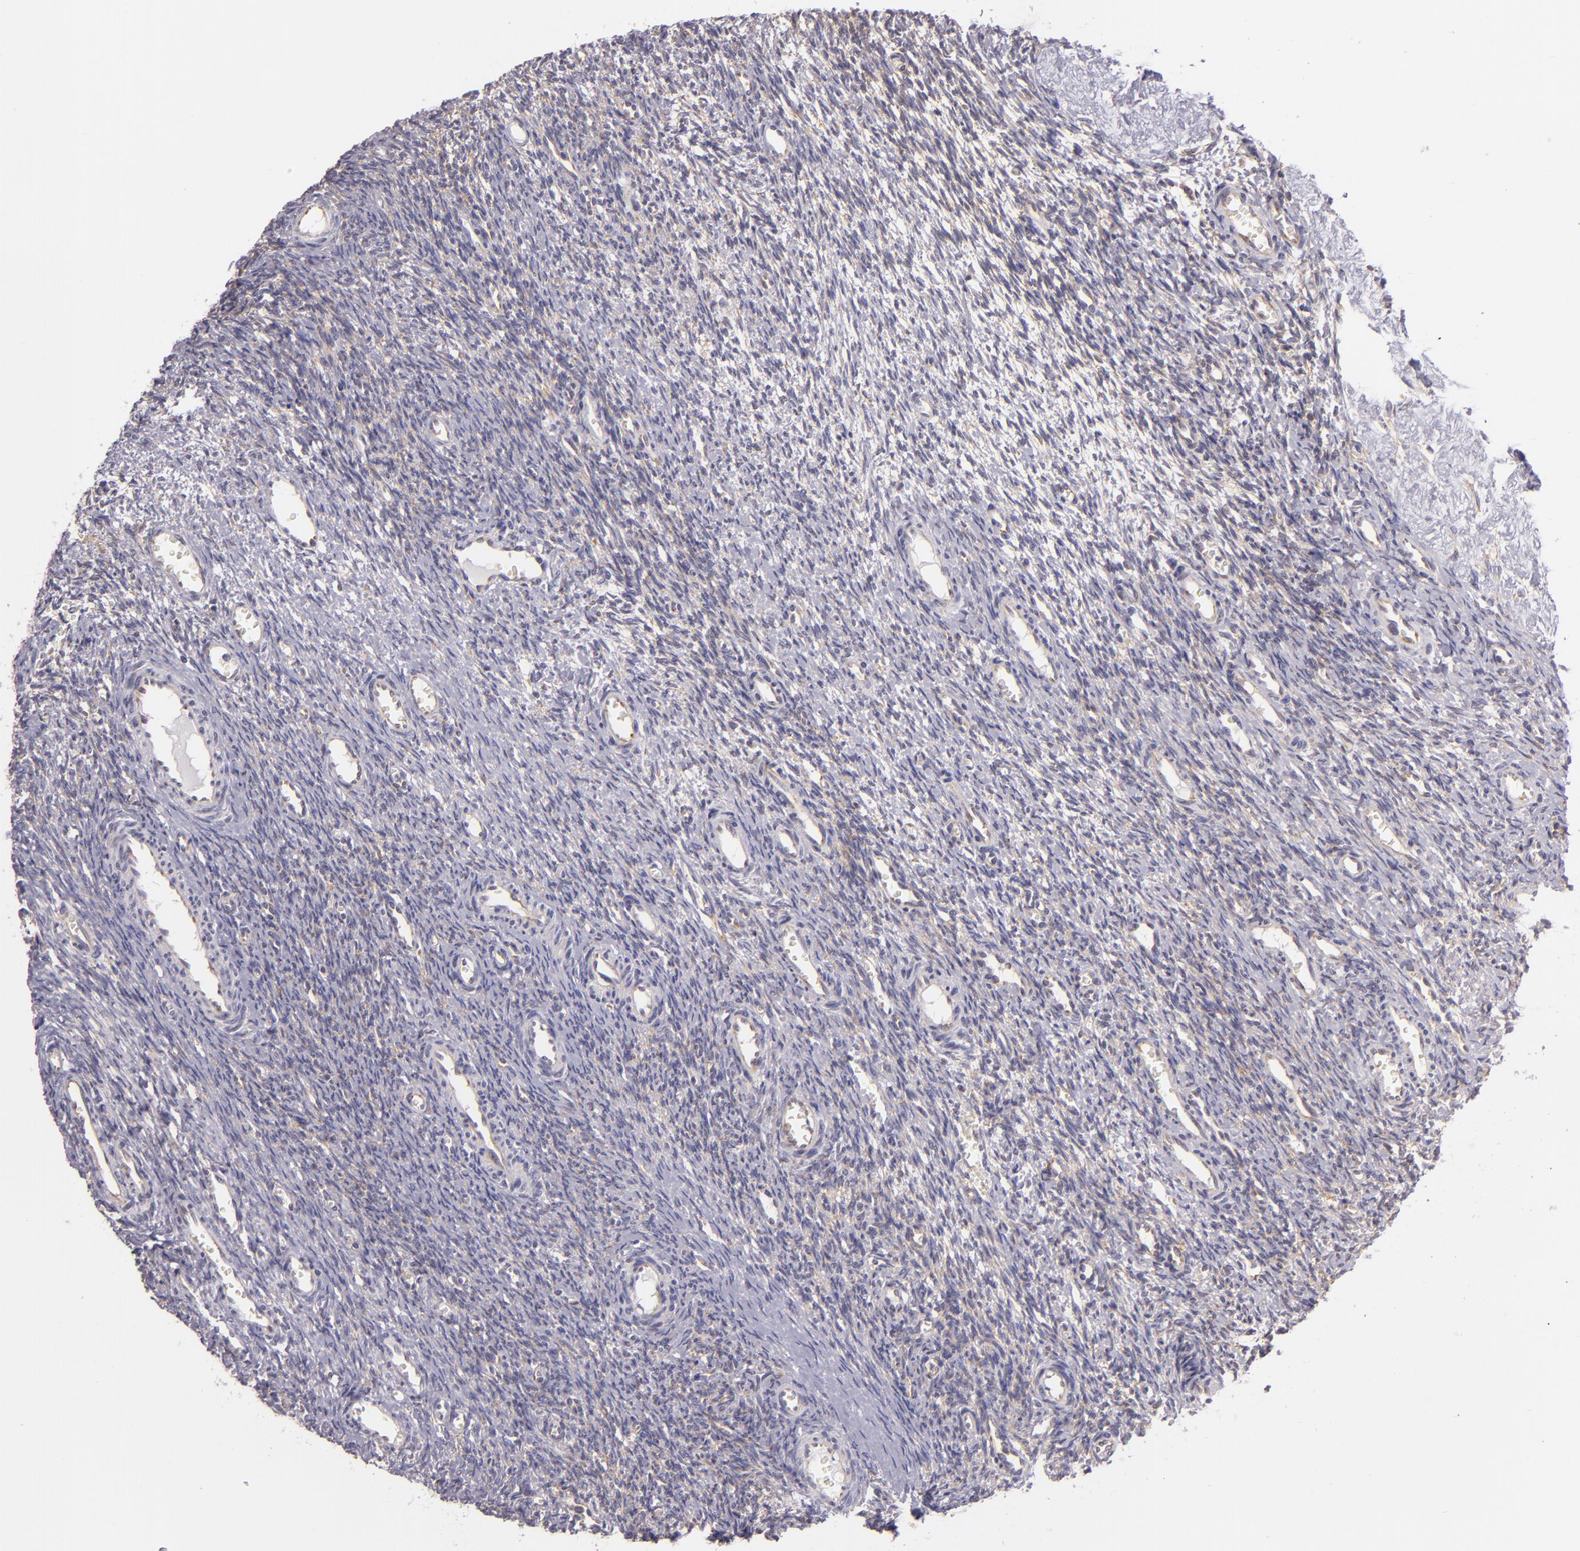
{"staining": {"intensity": "negative", "quantity": "none", "location": "none"}, "tissue": "ovary", "cell_type": "Follicle cells", "image_type": "normal", "snomed": [{"axis": "morphology", "description": "Normal tissue, NOS"}, {"axis": "topography", "description": "Ovary"}], "caption": "The histopathology image exhibits no significant positivity in follicle cells of ovary.", "gene": "UPF3B", "patient": {"sex": "female", "age": 39}}